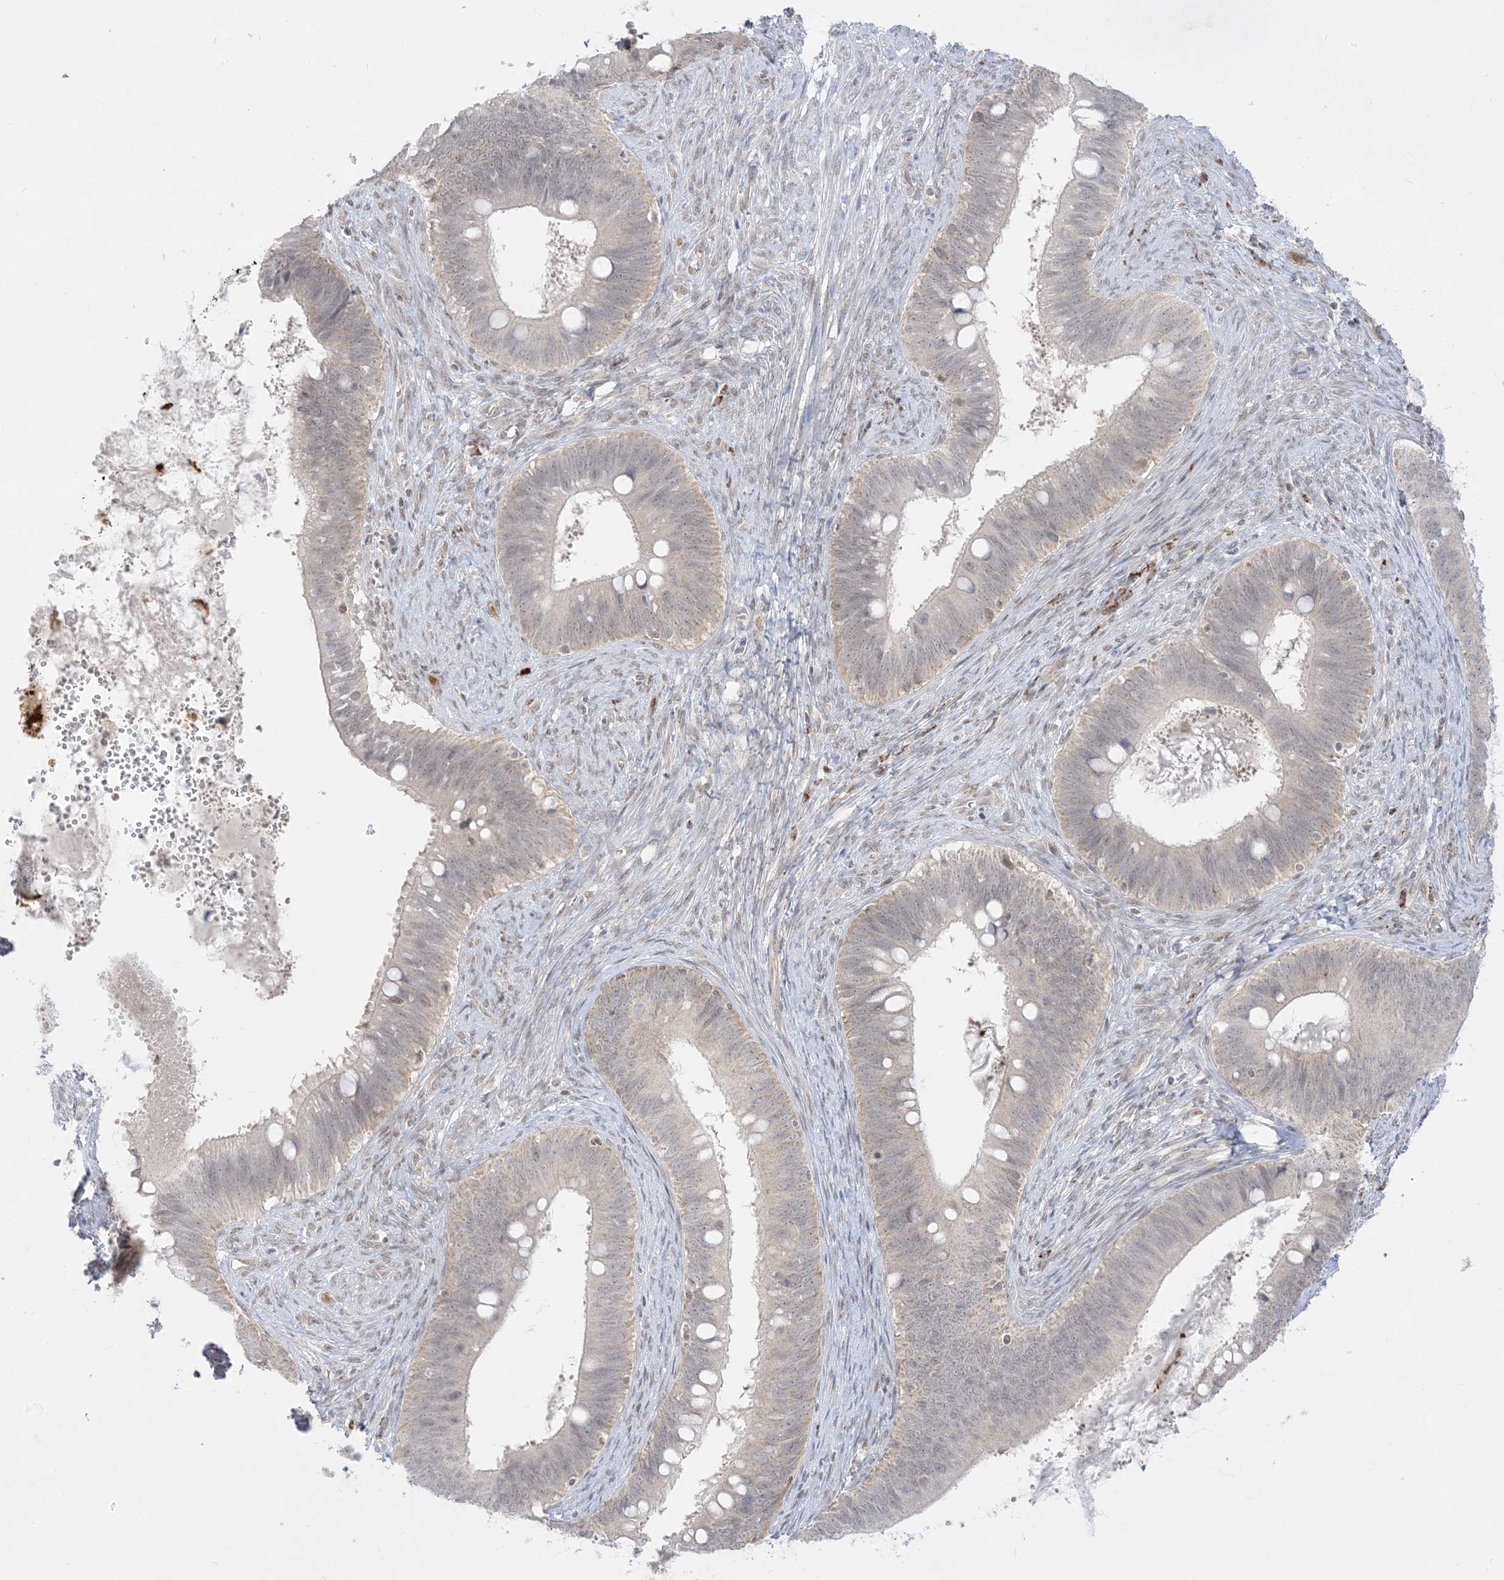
{"staining": {"intensity": "weak", "quantity": "<25%", "location": "cytoplasmic/membranous"}, "tissue": "cervical cancer", "cell_type": "Tumor cells", "image_type": "cancer", "snomed": [{"axis": "morphology", "description": "Adenocarcinoma, NOS"}, {"axis": "topography", "description": "Cervix"}], "caption": "An IHC photomicrograph of cervical cancer (adenocarcinoma) is shown. There is no staining in tumor cells of cervical cancer (adenocarcinoma). Brightfield microscopy of immunohistochemistry (IHC) stained with DAB (brown) and hematoxylin (blue), captured at high magnification.", "gene": "KANSL3", "patient": {"sex": "female", "age": 42}}